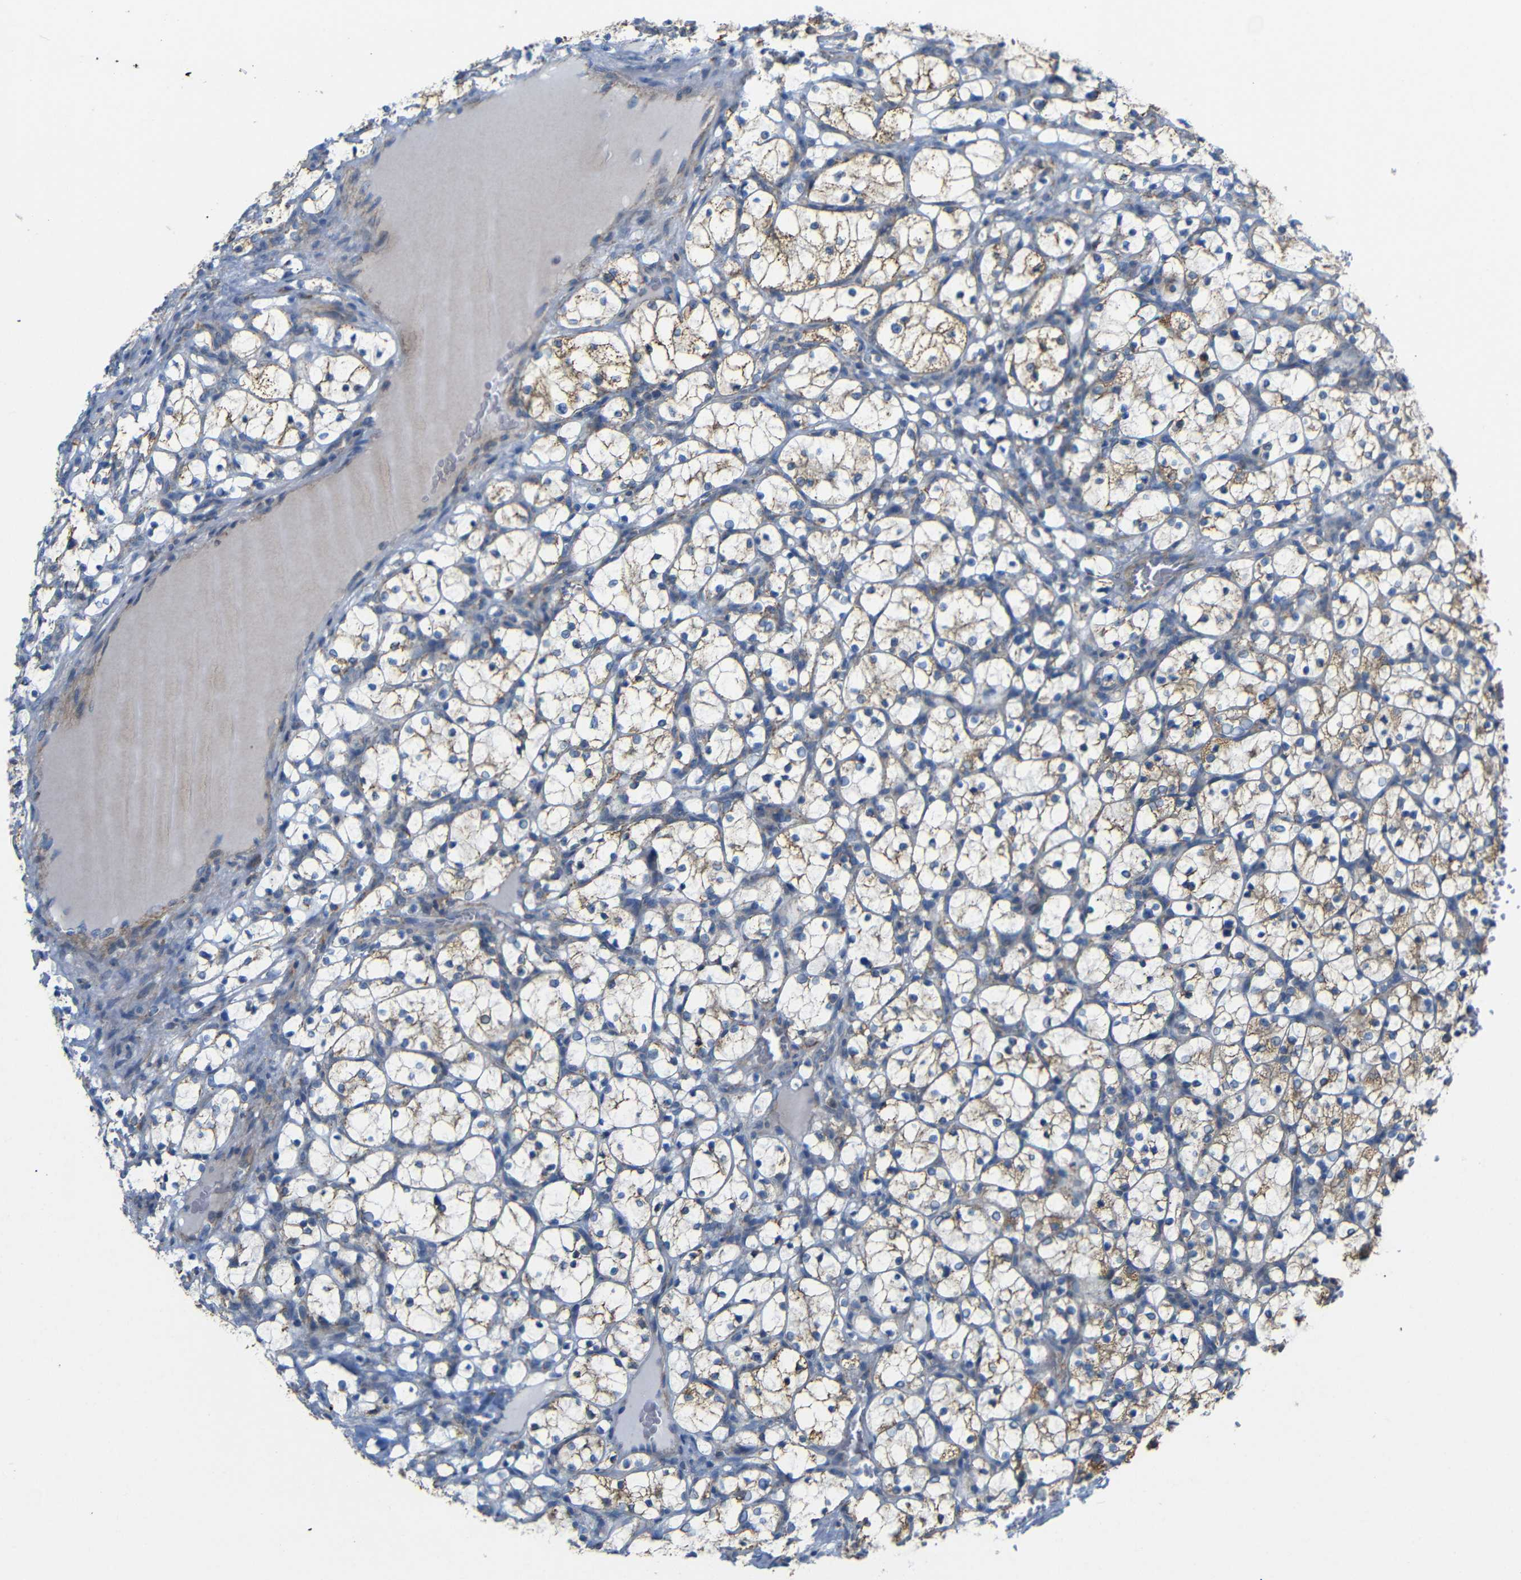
{"staining": {"intensity": "moderate", "quantity": "<25%", "location": "cytoplasmic/membranous"}, "tissue": "renal cancer", "cell_type": "Tumor cells", "image_type": "cancer", "snomed": [{"axis": "morphology", "description": "Adenocarcinoma, NOS"}, {"axis": "topography", "description": "Kidney"}], "caption": "A low amount of moderate cytoplasmic/membranous expression is identified in about <25% of tumor cells in renal cancer (adenocarcinoma) tissue.", "gene": "FAM171B", "patient": {"sex": "female", "age": 69}}